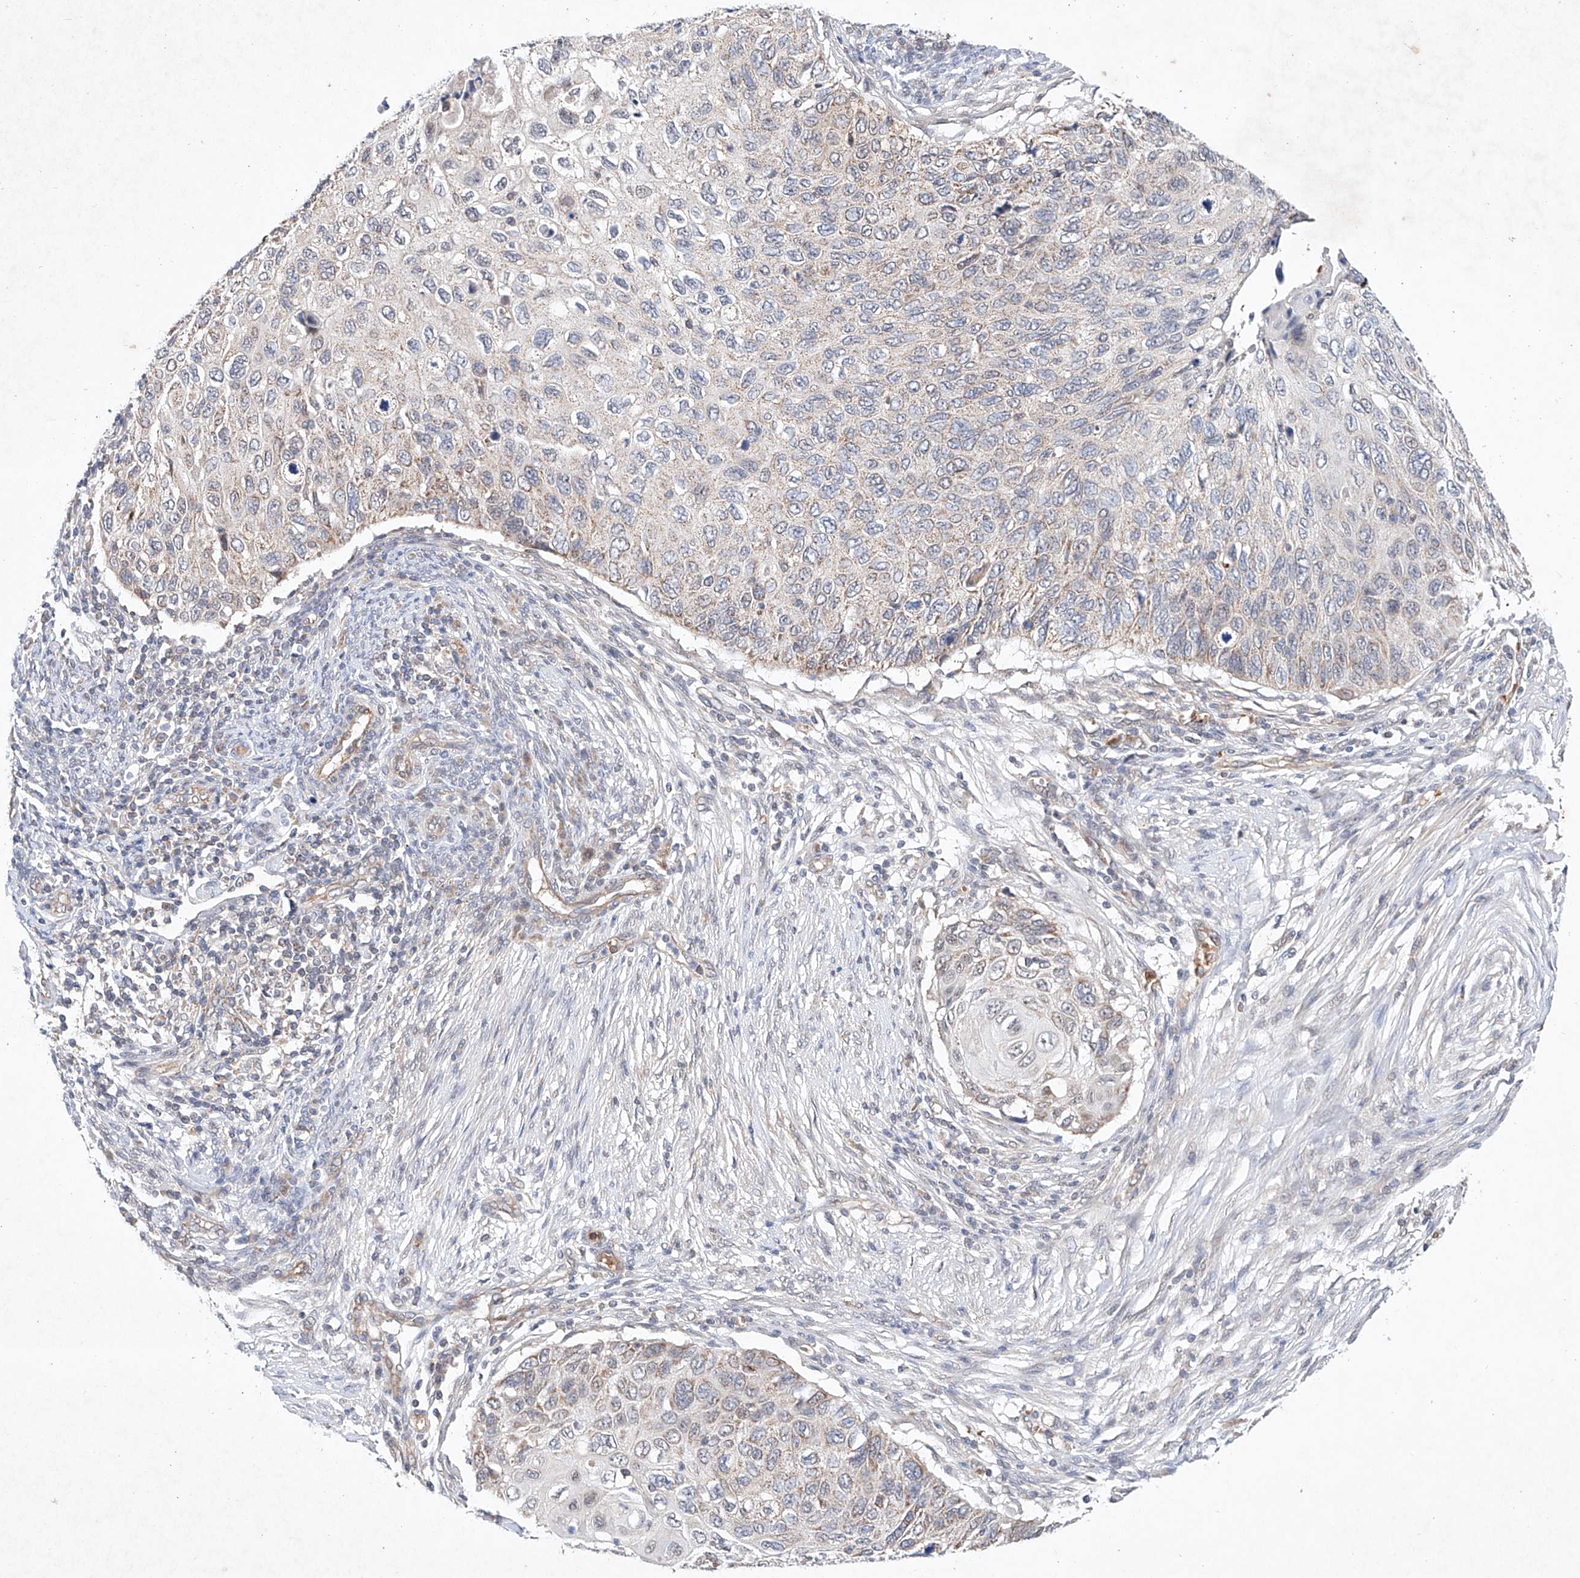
{"staining": {"intensity": "weak", "quantity": "25%-75%", "location": "cytoplasmic/membranous"}, "tissue": "cervical cancer", "cell_type": "Tumor cells", "image_type": "cancer", "snomed": [{"axis": "morphology", "description": "Squamous cell carcinoma, NOS"}, {"axis": "topography", "description": "Cervix"}], "caption": "Squamous cell carcinoma (cervical) tissue reveals weak cytoplasmic/membranous expression in about 25%-75% of tumor cells, visualized by immunohistochemistry. Using DAB (3,3'-diaminobenzidine) (brown) and hematoxylin (blue) stains, captured at high magnification using brightfield microscopy.", "gene": "FASTK", "patient": {"sex": "female", "age": 70}}